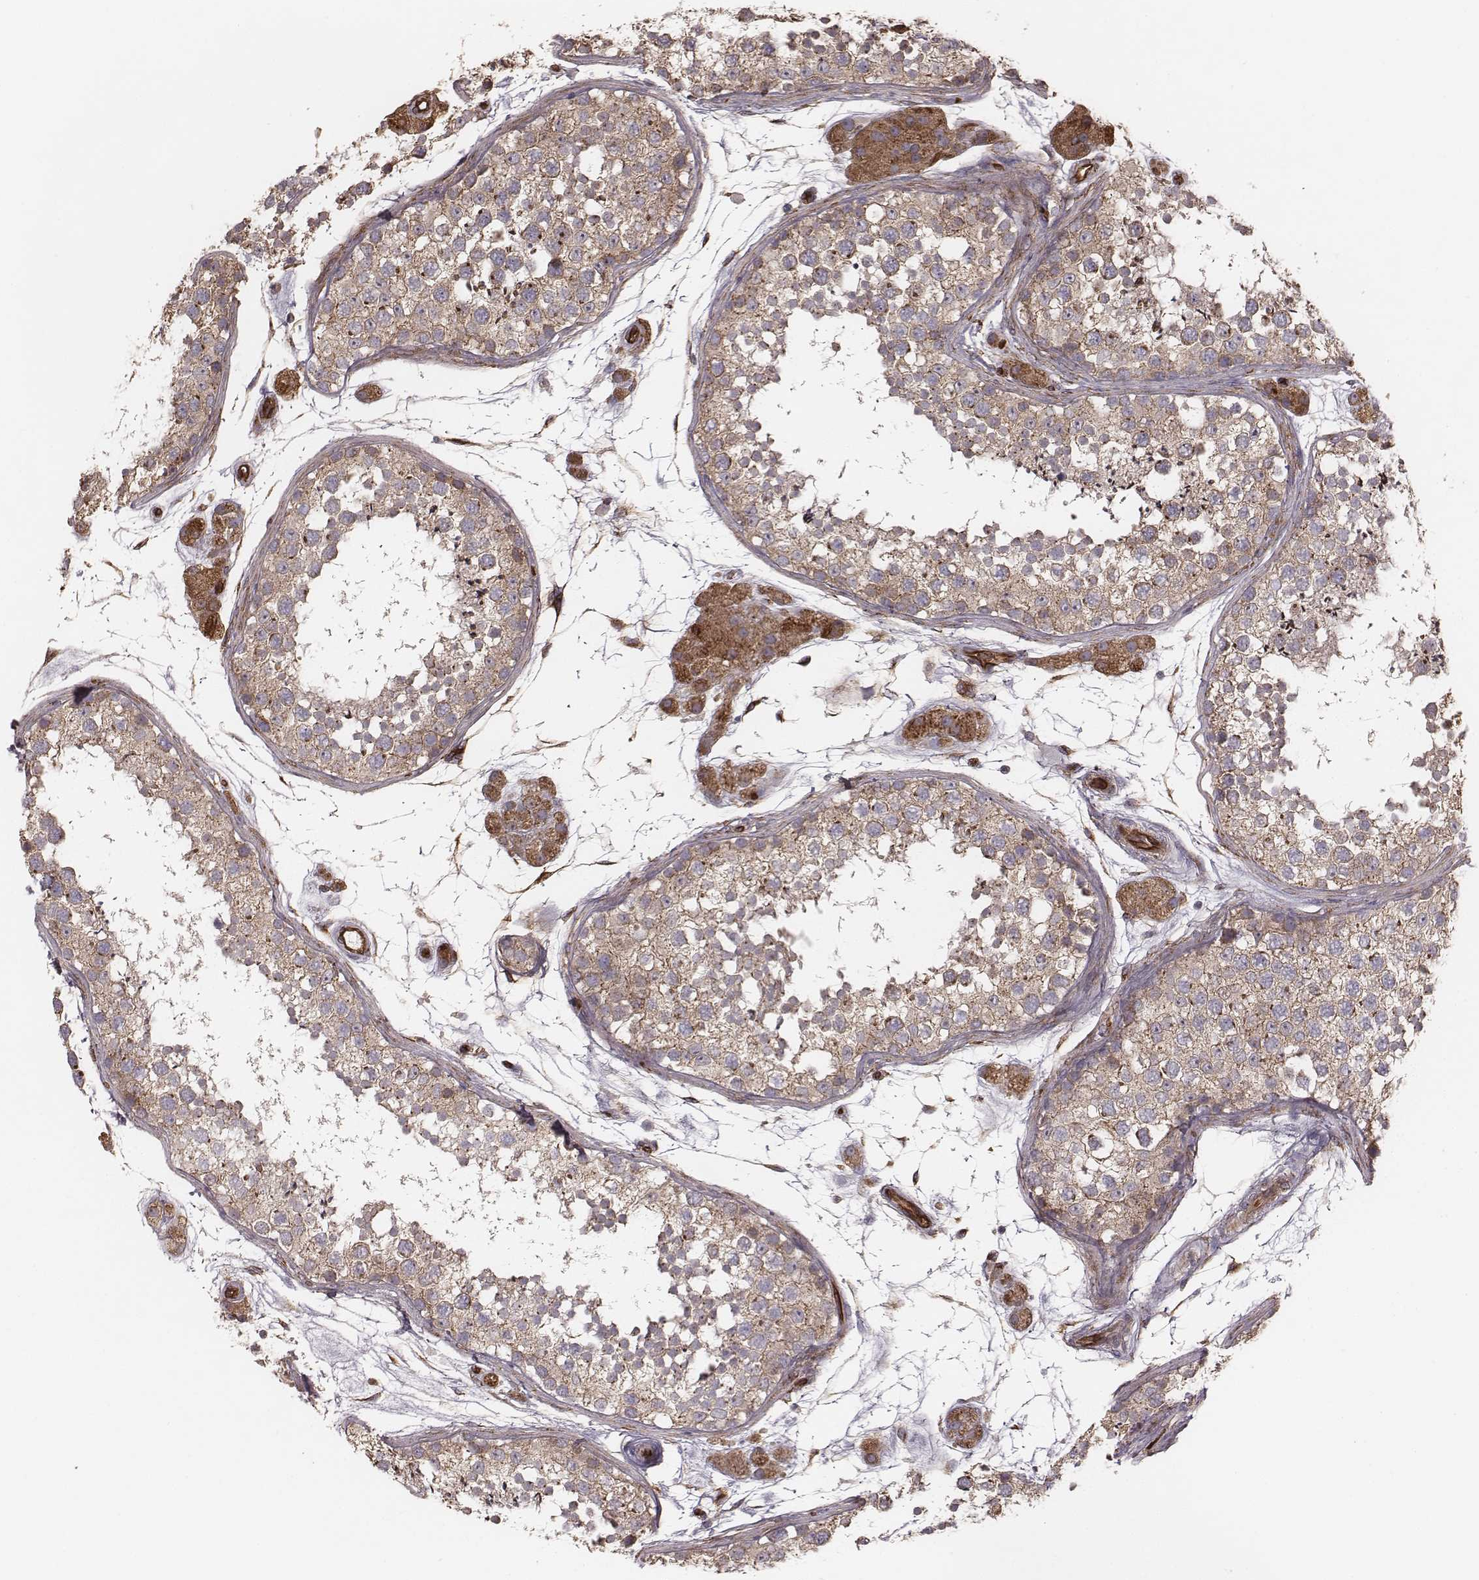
{"staining": {"intensity": "moderate", "quantity": "25%-75%", "location": "cytoplasmic/membranous"}, "tissue": "testis", "cell_type": "Cells in seminiferous ducts", "image_type": "normal", "snomed": [{"axis": "morphology", "description": "Normal tissue, NOS"}, {"axis": "topography", "description": "Testis"}], "caption": "Approximately 25%-75% of cells in seminiferous ducts in benign testis exhibit moderate cytoplasmic/membranous protein staining as visualized by brown immunohistochemical staining.", "gene": "PALMD", "patient": {"sex": "male", "age": 41}}